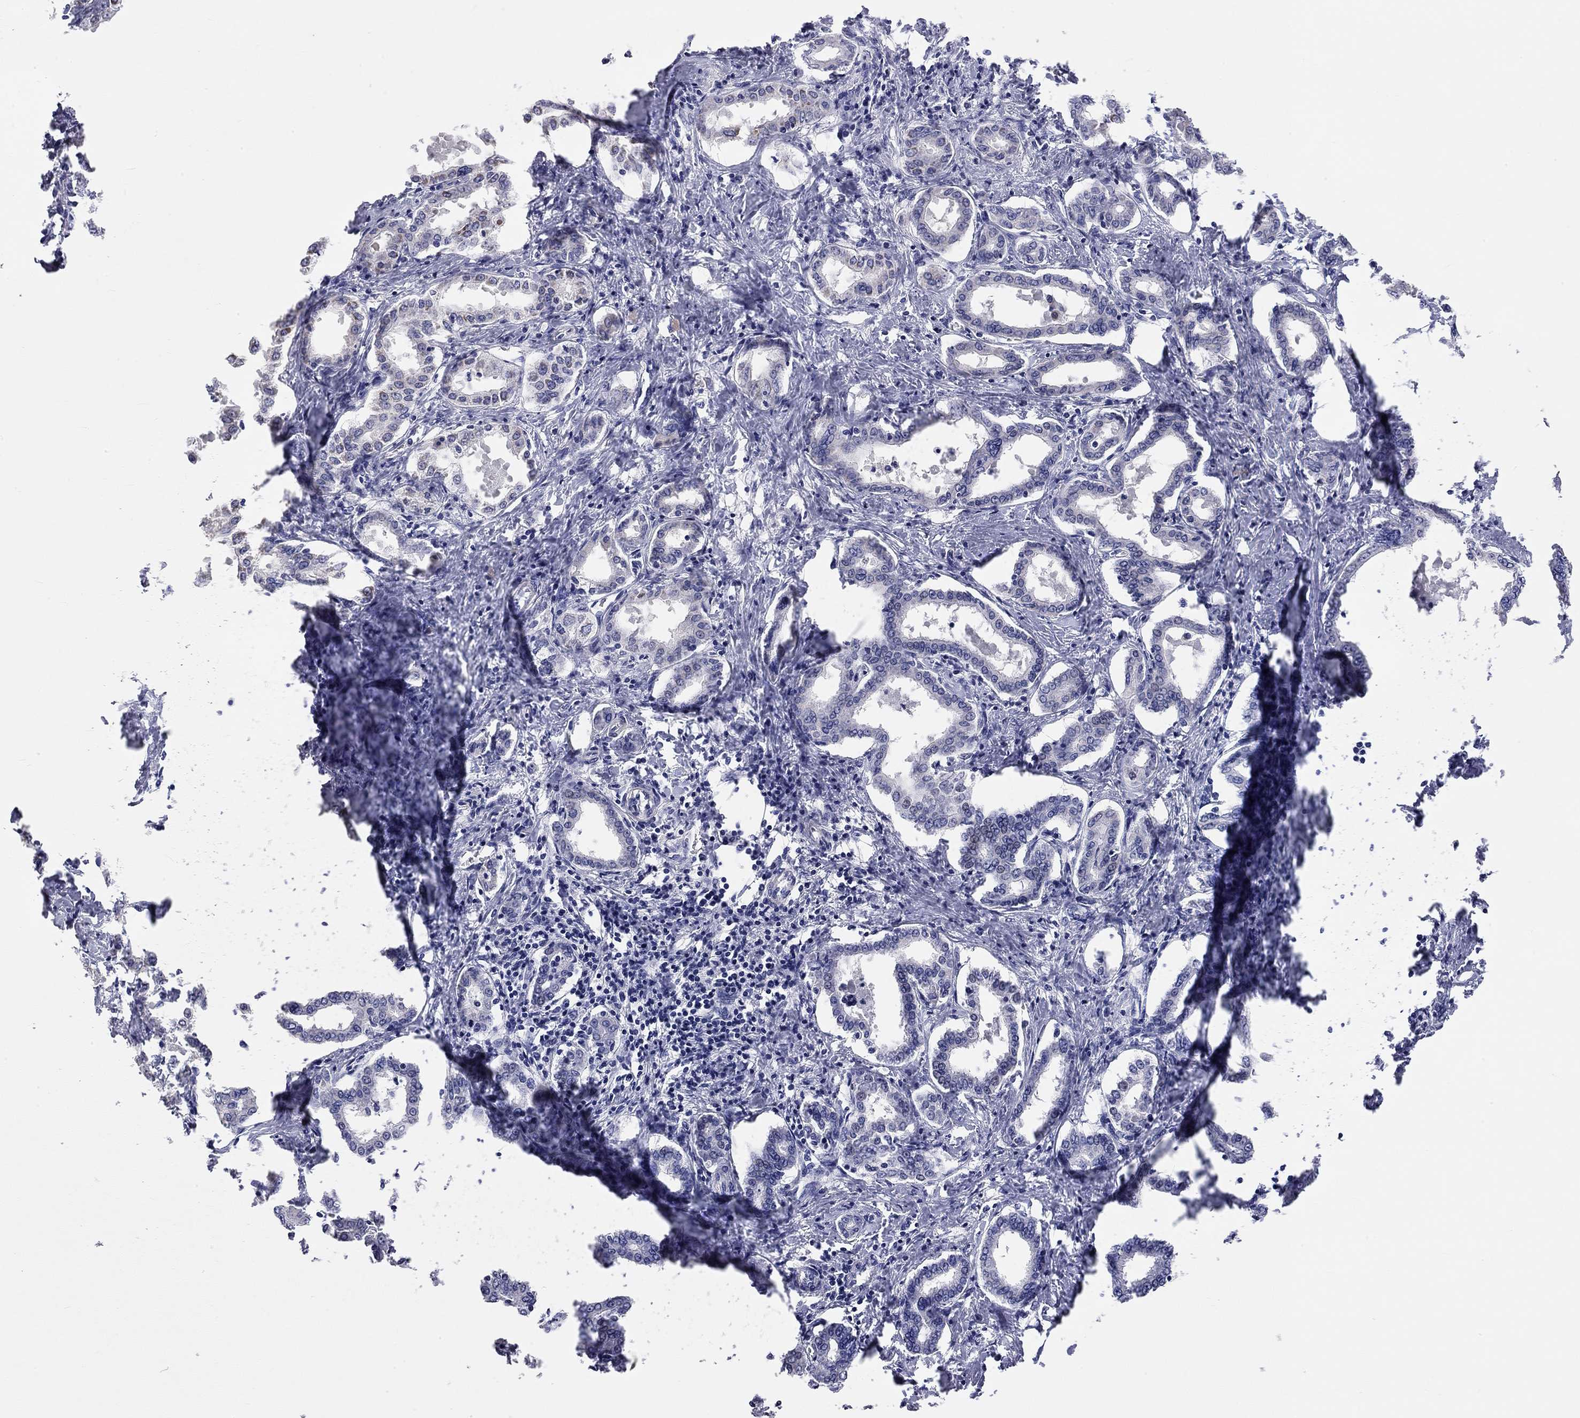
{"staining": {"intensity": "negative", "quantity": "none", "location": "none"}, "tissue": "liver cancer", "cell_type": "Tumor cells", "image_type": "cancer", "snomed": [{"axis": "morphology", "description": "Cholangiocarcinoma"}, {"axis": "topography", "description": "Liver"}], "caption": "Tumor cells are negative for brown protein staining in liver cancer (cholangiocarcinoma).", "gene": "PAPSS2", "patient": {"sex": "female", "age": 47}}